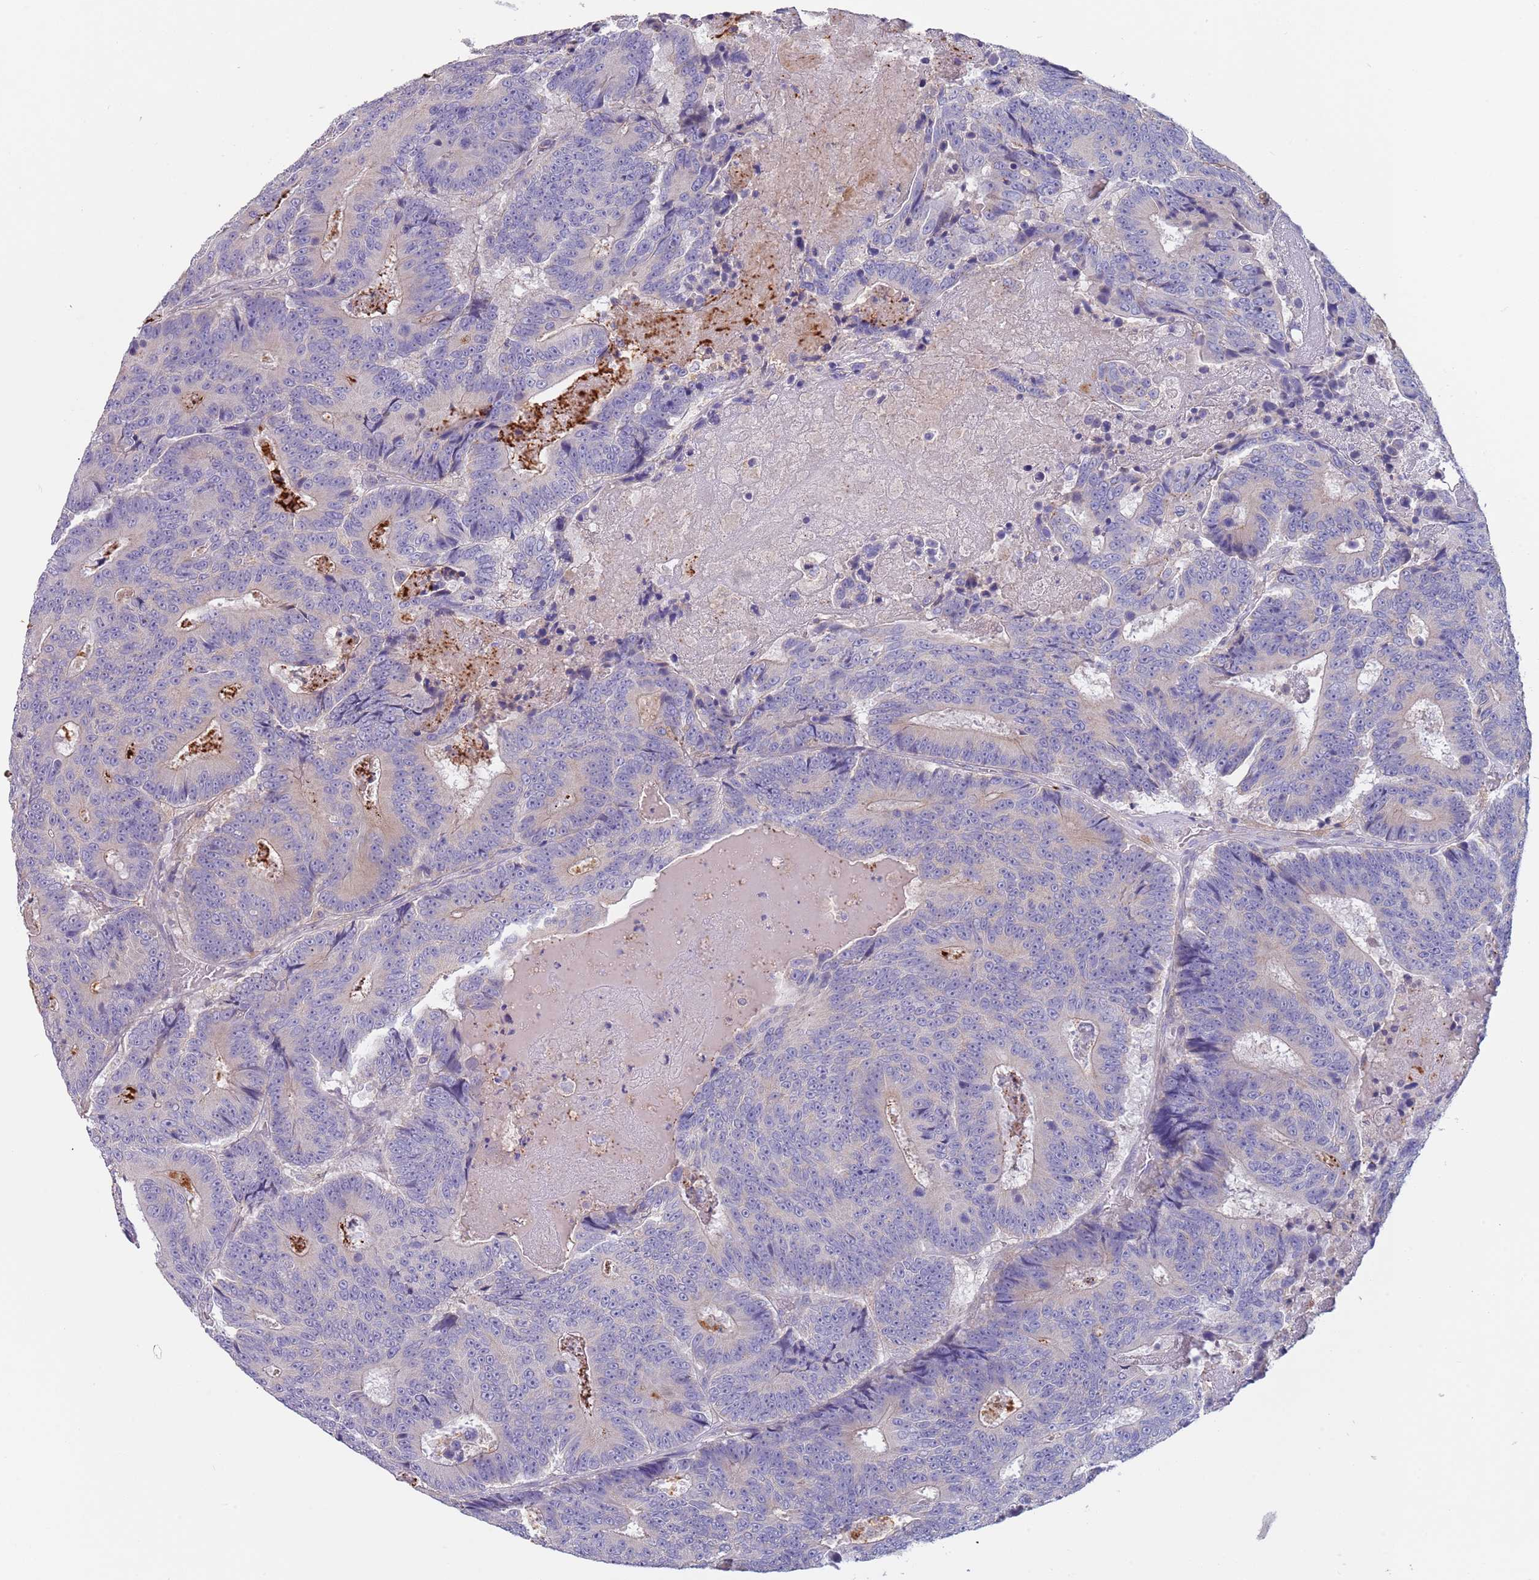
{"staining": {"intensity": "negative", "quantity": "none", "location": "none"}, "tissue": "colorectal cancer", "cell_type": "Tumor cells", "image_type": "cancer", "snomed": [{"axis": "morphology", "description": "Adenocarcinoma, NOS"}, {"axis": "topography", "description": "Colon"}], "caption": "Tumor cells show no significant protein staining in adenocarcinoma (colorectal).", "gene": "MAN1C1", "patient": {"sex": "male", "age": 83}}